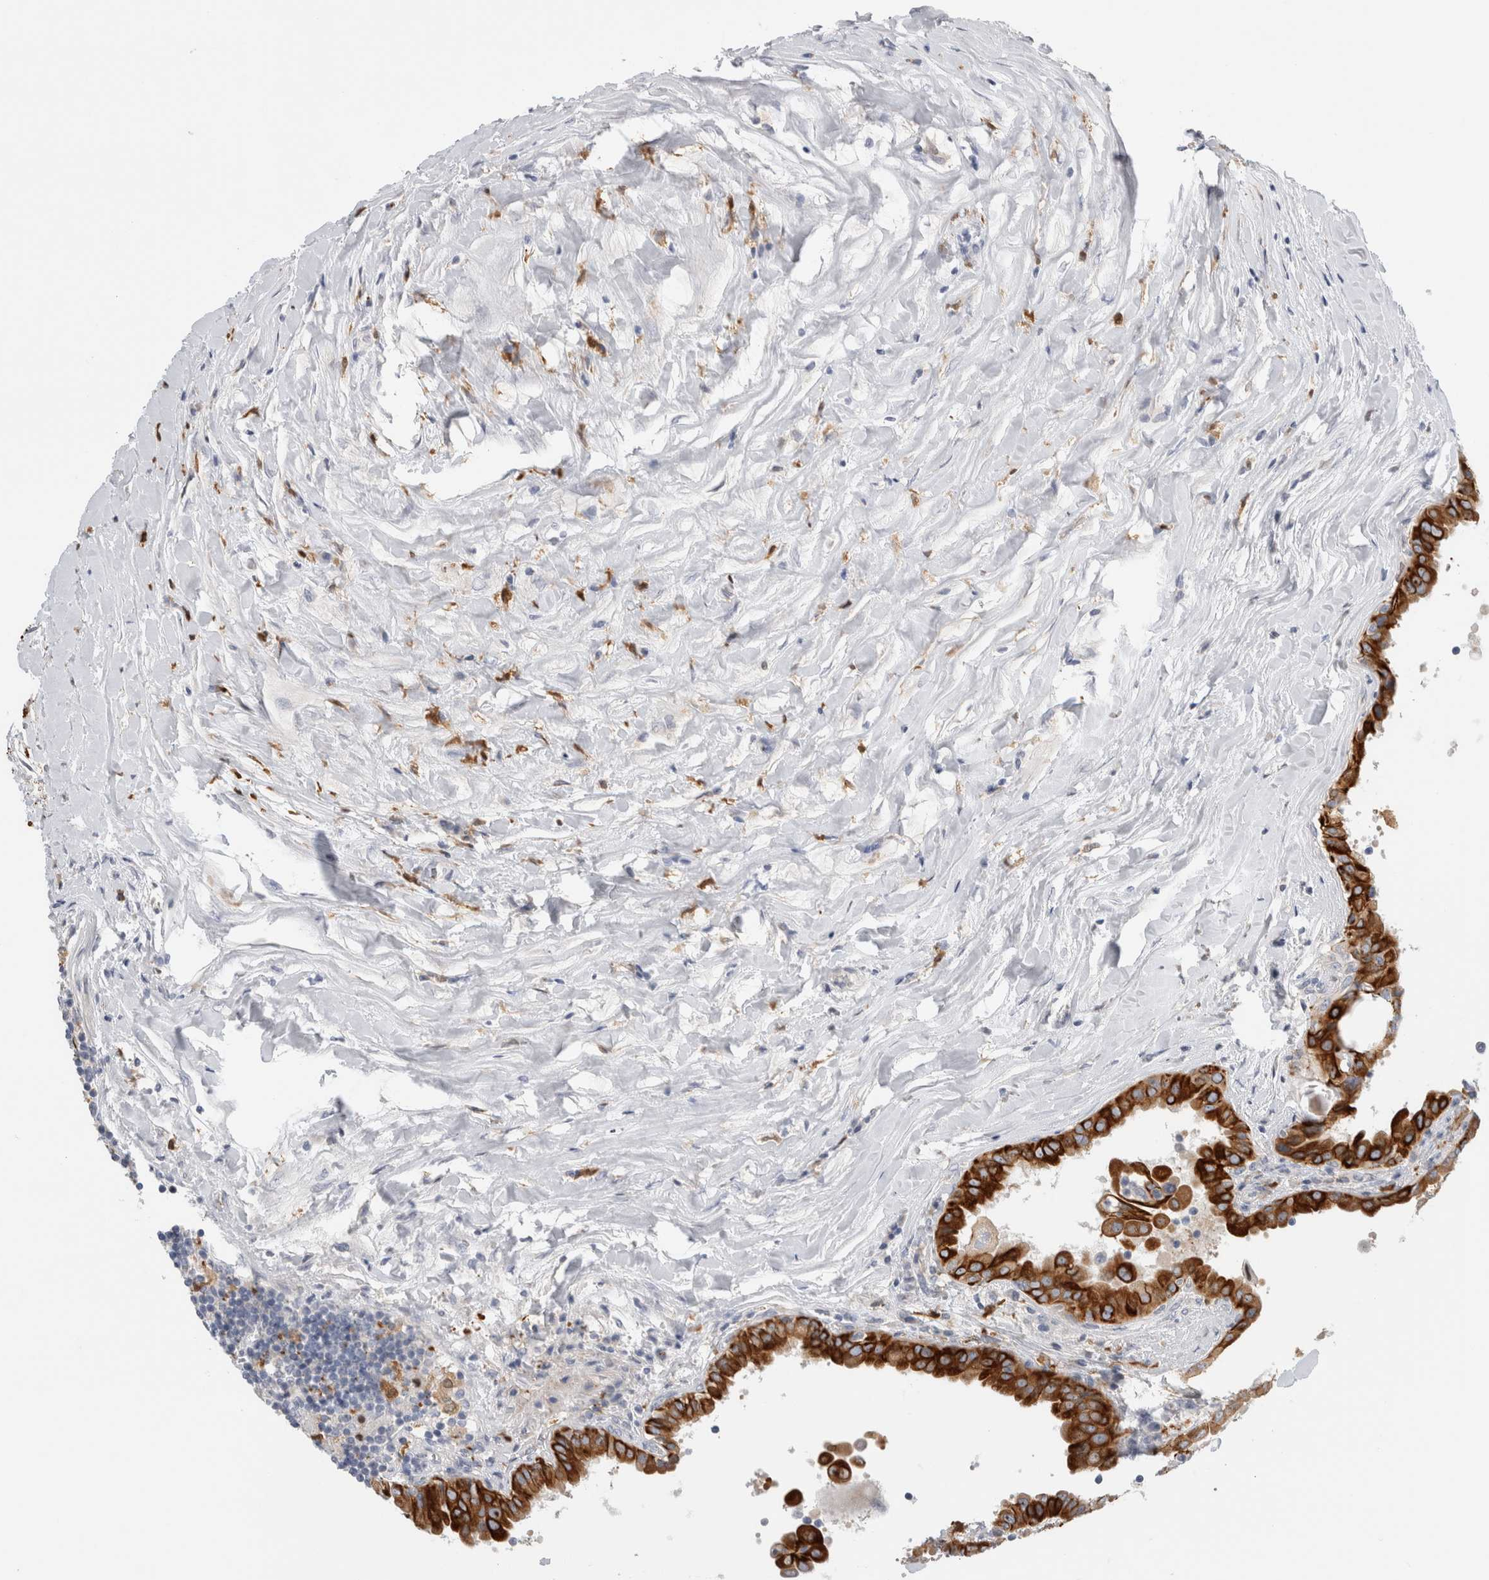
{"staining": {"intensity": "strong", "quantity": ">75%", "location": "cytoplasmic/membranous"}, "tissue": "thyroid cancer", "cell_type": "Tumor cells", "image_type": "cancer", "snomed": [{"axis": "morphology", "description": "Papillary adenocarcinoma, NOS"}, {"axis": "topography", "description": "Thyroid gland"}], "caption": "Brown immunohistochemical staining in thyroid cancer demonstrates strong cytoplasmic/membranous positivity in approximately >75% of tumor cells. (brown staining indicates protein expression, while blue staining denotes nuclei).", "gene": "SLC20A2", "patient": {"sex": "male", "age": 33}}